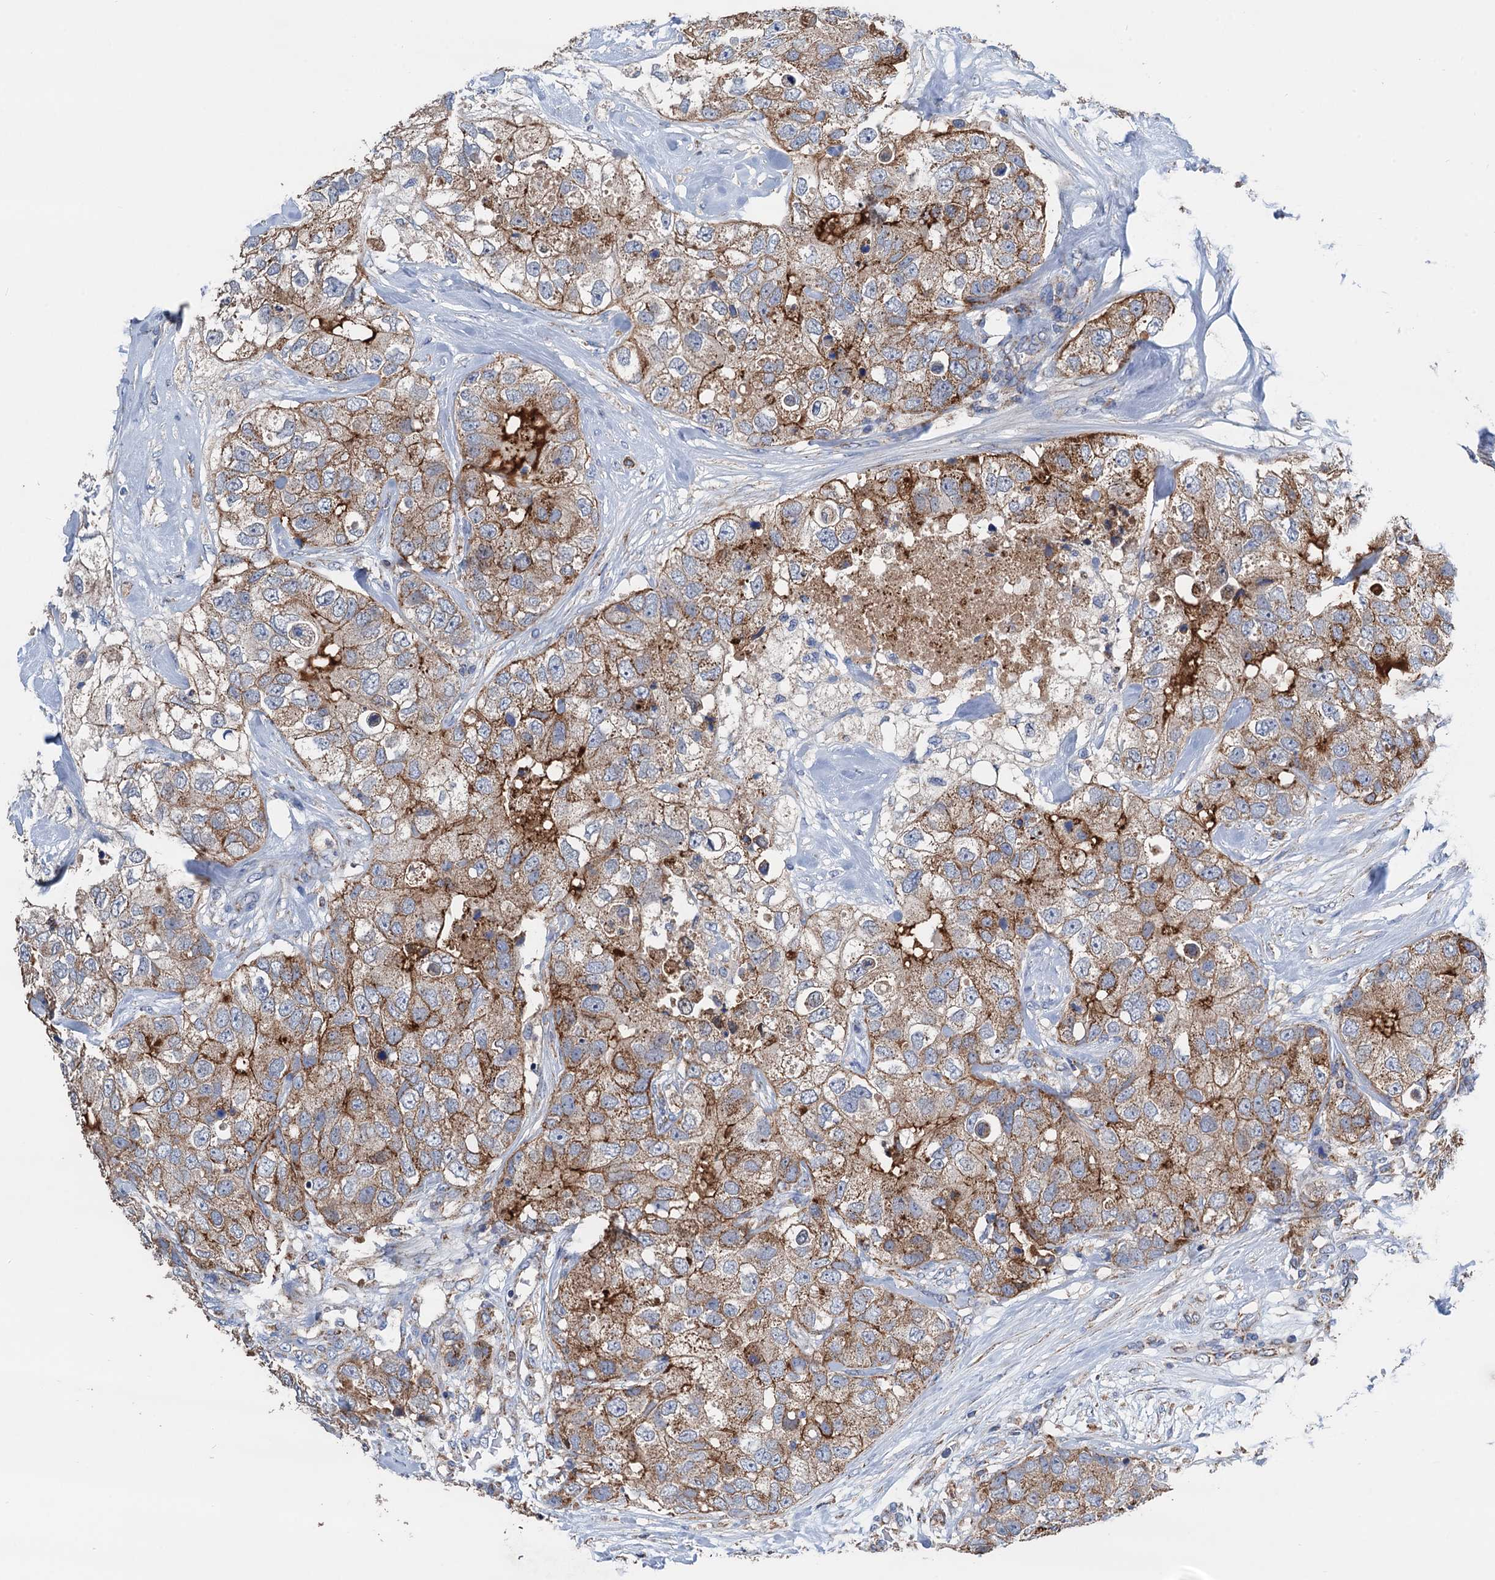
{"staining": {"intensity": "moderate", "quantity": ">75%", "location": "cytoplasmic/membranous"}, "tissue": "breast cancer", "cell_type": "Tumor cells", "image_type": "cancer", "snomed": [{"axis": "morphology", "description": "Duct carcinoma"}, {"axis": "topography", "description": "Breast"}], "caption": "IHC image of neoplastic tissue: human breast cancer (invasive ductal carcinoma) stained using IHC shows medium levels of moderate protein expression localized specifically in the cytoplasmic/membranous of tumor cells, appearing as a cytoplasmic/membranous brown color.", "gene": "DGLUCY", "patient": {"sex": "female", "age": 62}}